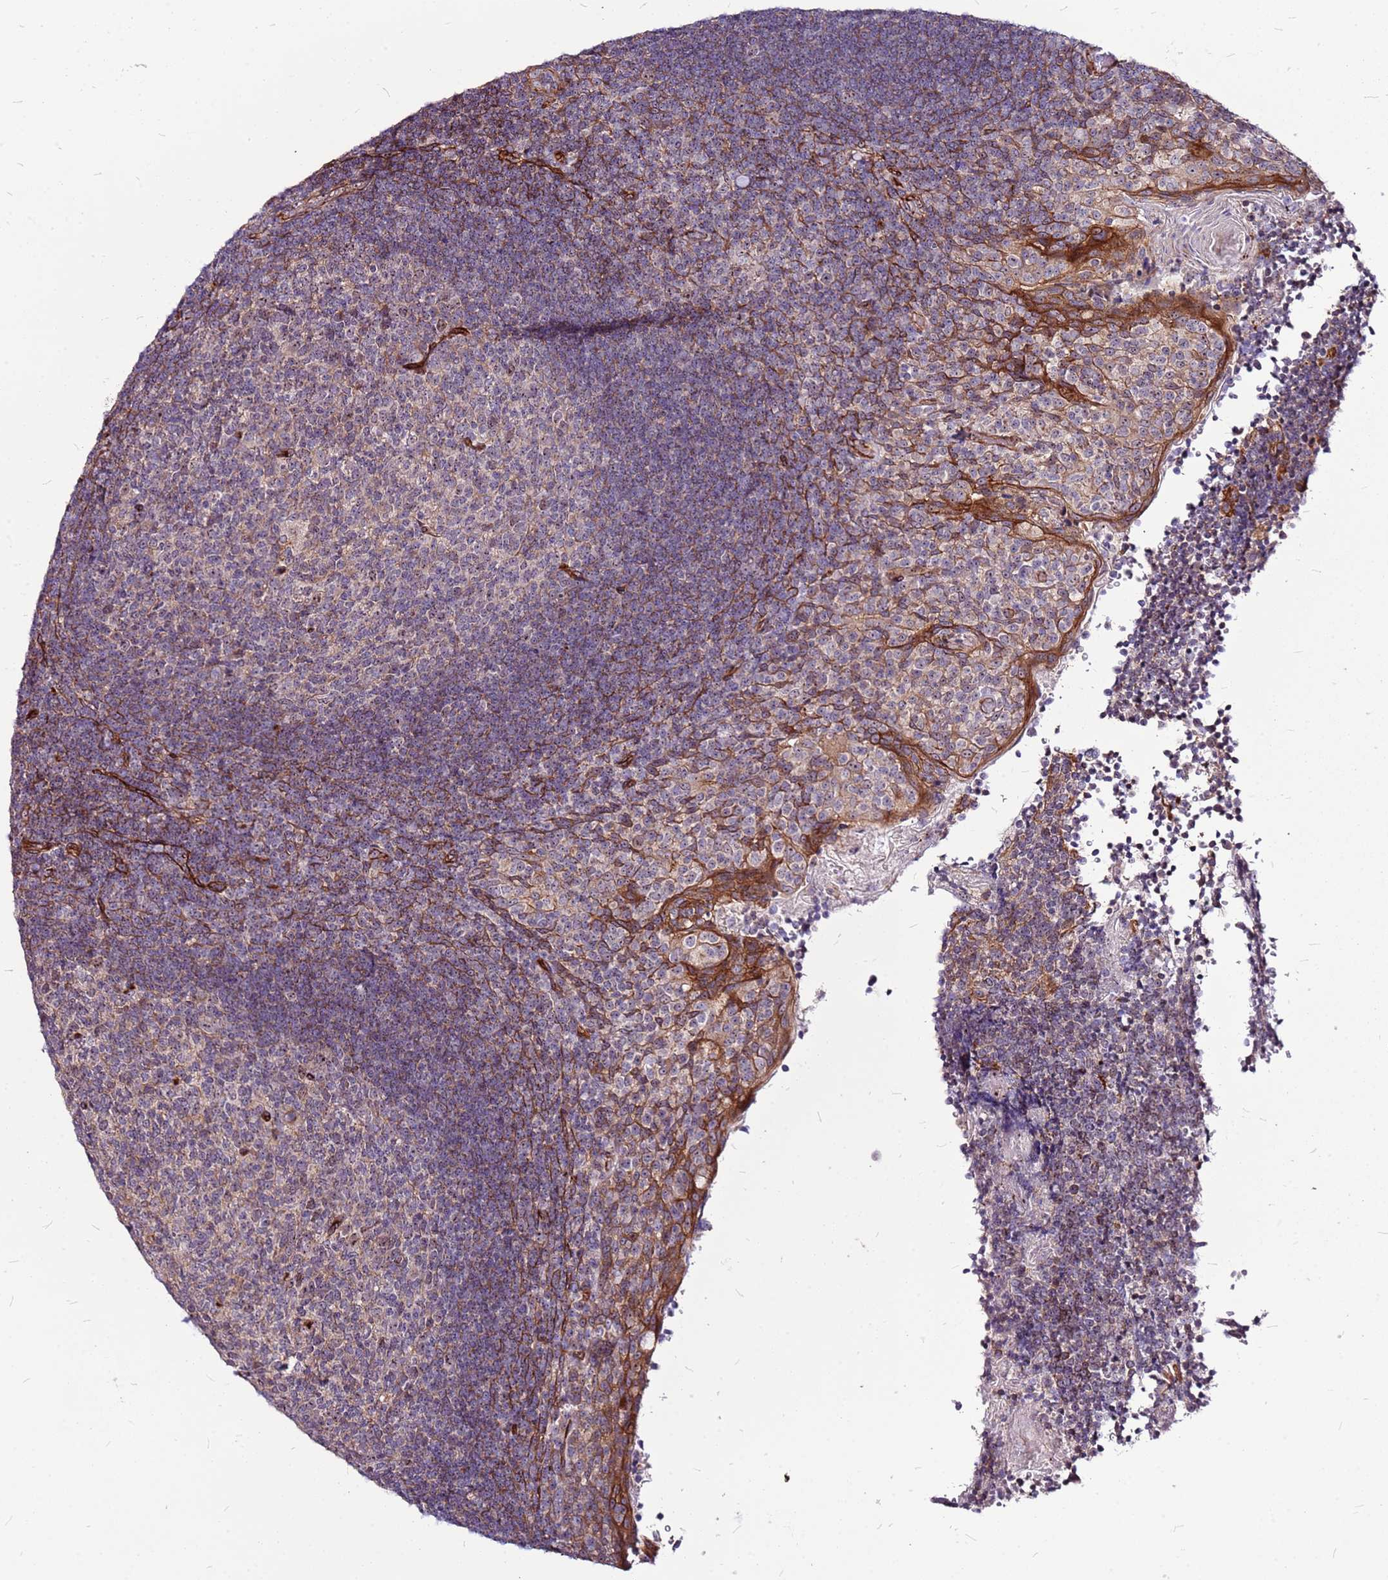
{"staining": {"intensity": "weak", "quantity": "<25%", "location": "cytoplasmic/membranous"}, "tissue": "tonsil", "cell_type": "Germinal center cells", "image_type": "normal", "snomed": [{"axis": "morphology", "description": "Normal tissue, NOS"}, {"axis": "topography", "description": "Tonsil"}], "caption": "The photomicrograph demonstrates no staining of germinal center cells in unremarkable tonsil.", "gene": "TOPAZ1", "patient": {"sex": "female", "age": 10}}